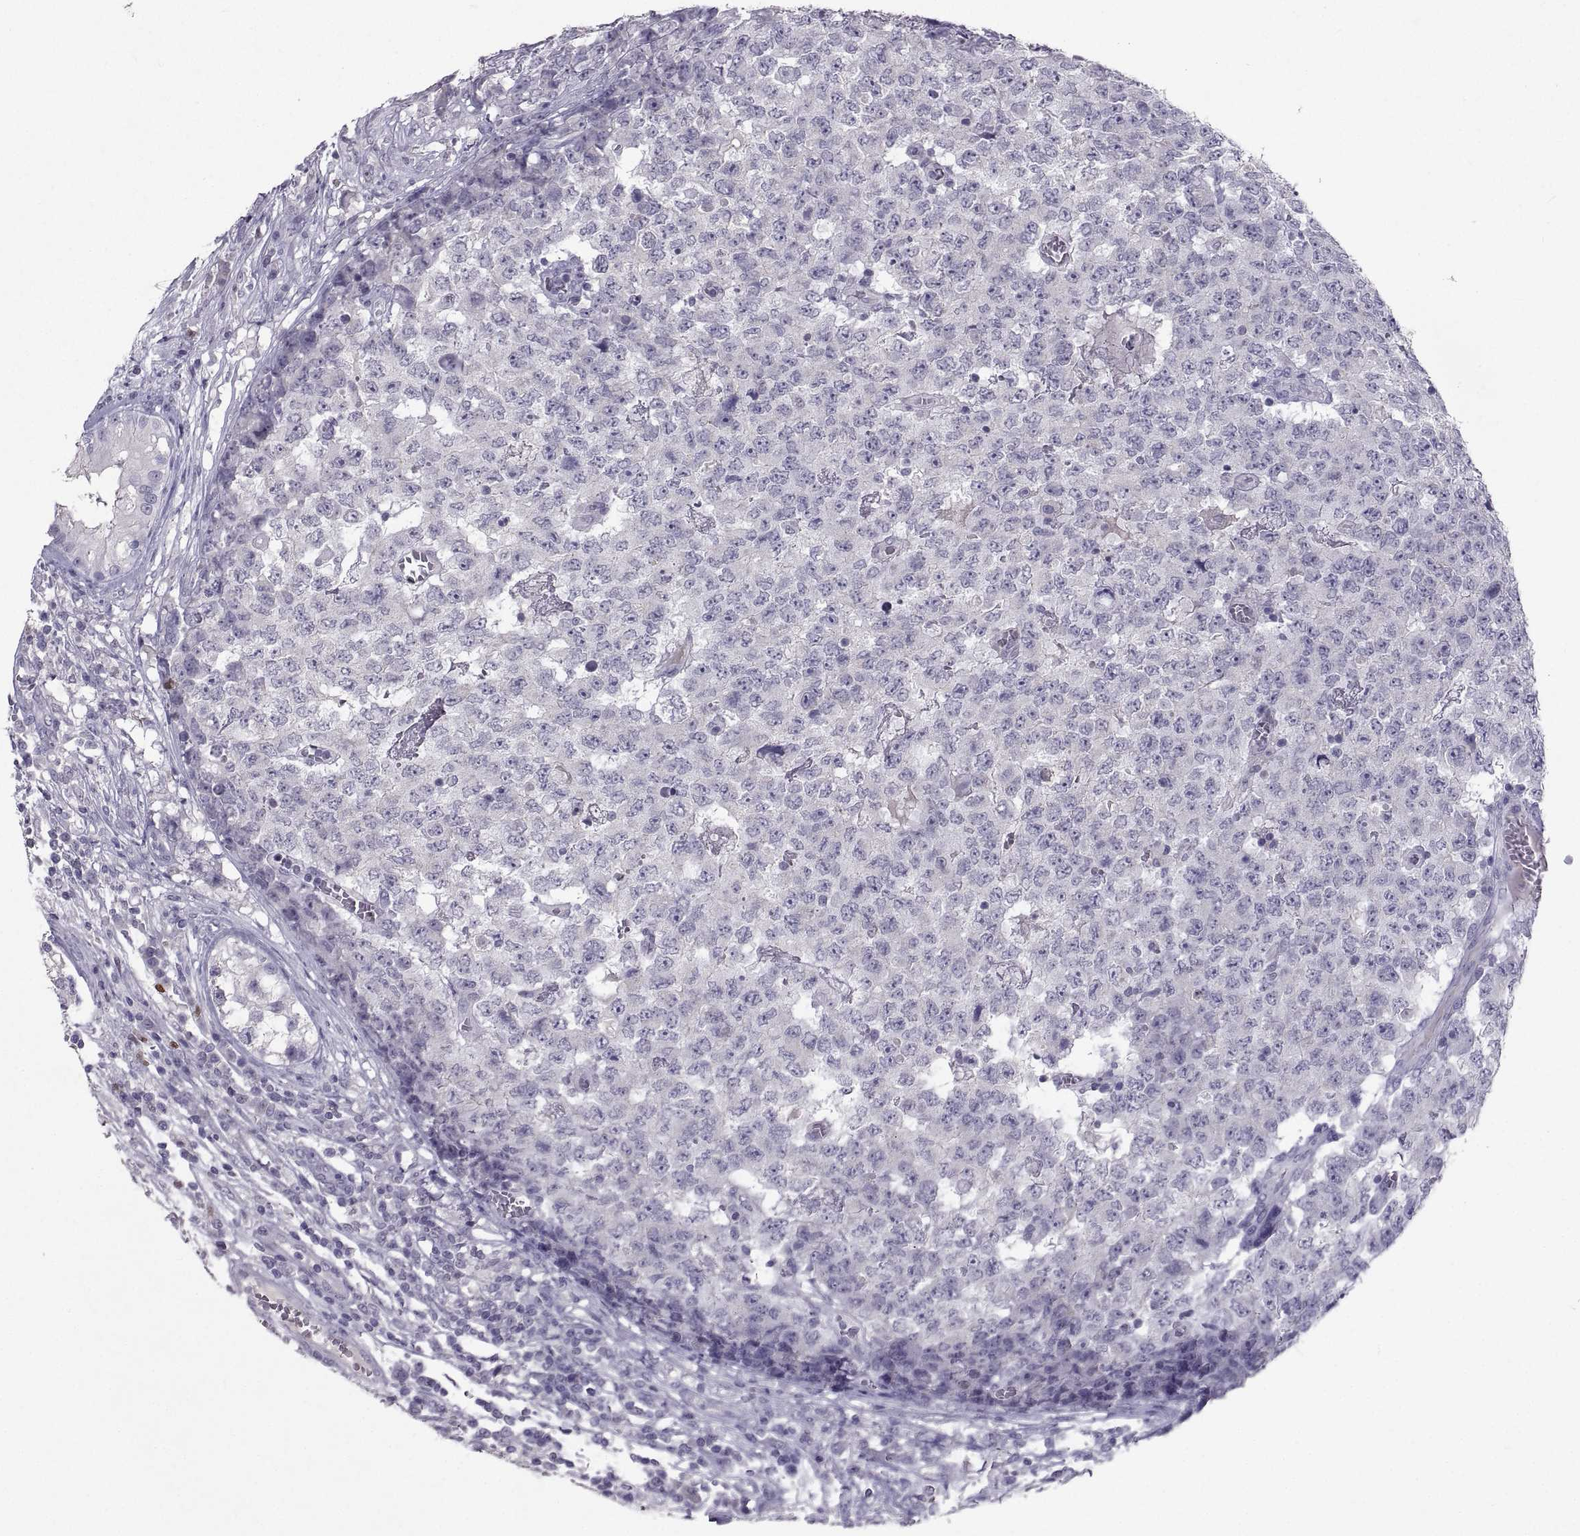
{"staining": {"intensity": "negative", "quantity": "none", "location": "none"}, "tissue": "testis cancer", "cell_type": "Tumor cells", "image_type": "cancer", "snomed": [{"axis": "morphology", "description": "Carcinoma, Embryonal, NOS"}, {"axis": "topography", "description": "Testis"}], "caption": "Immunohistochemistry of embryonal carcinoma (testis) shows no staining in tumor cells. Brightfield microscopy of immunohistochemistry stained with DAB (3,3'-diaminobenzidine) (brown) and hematoxylin (blue), captured at high magnification.", "gene": "SOX21", "patient": {"sex": "male", "age": 23}}